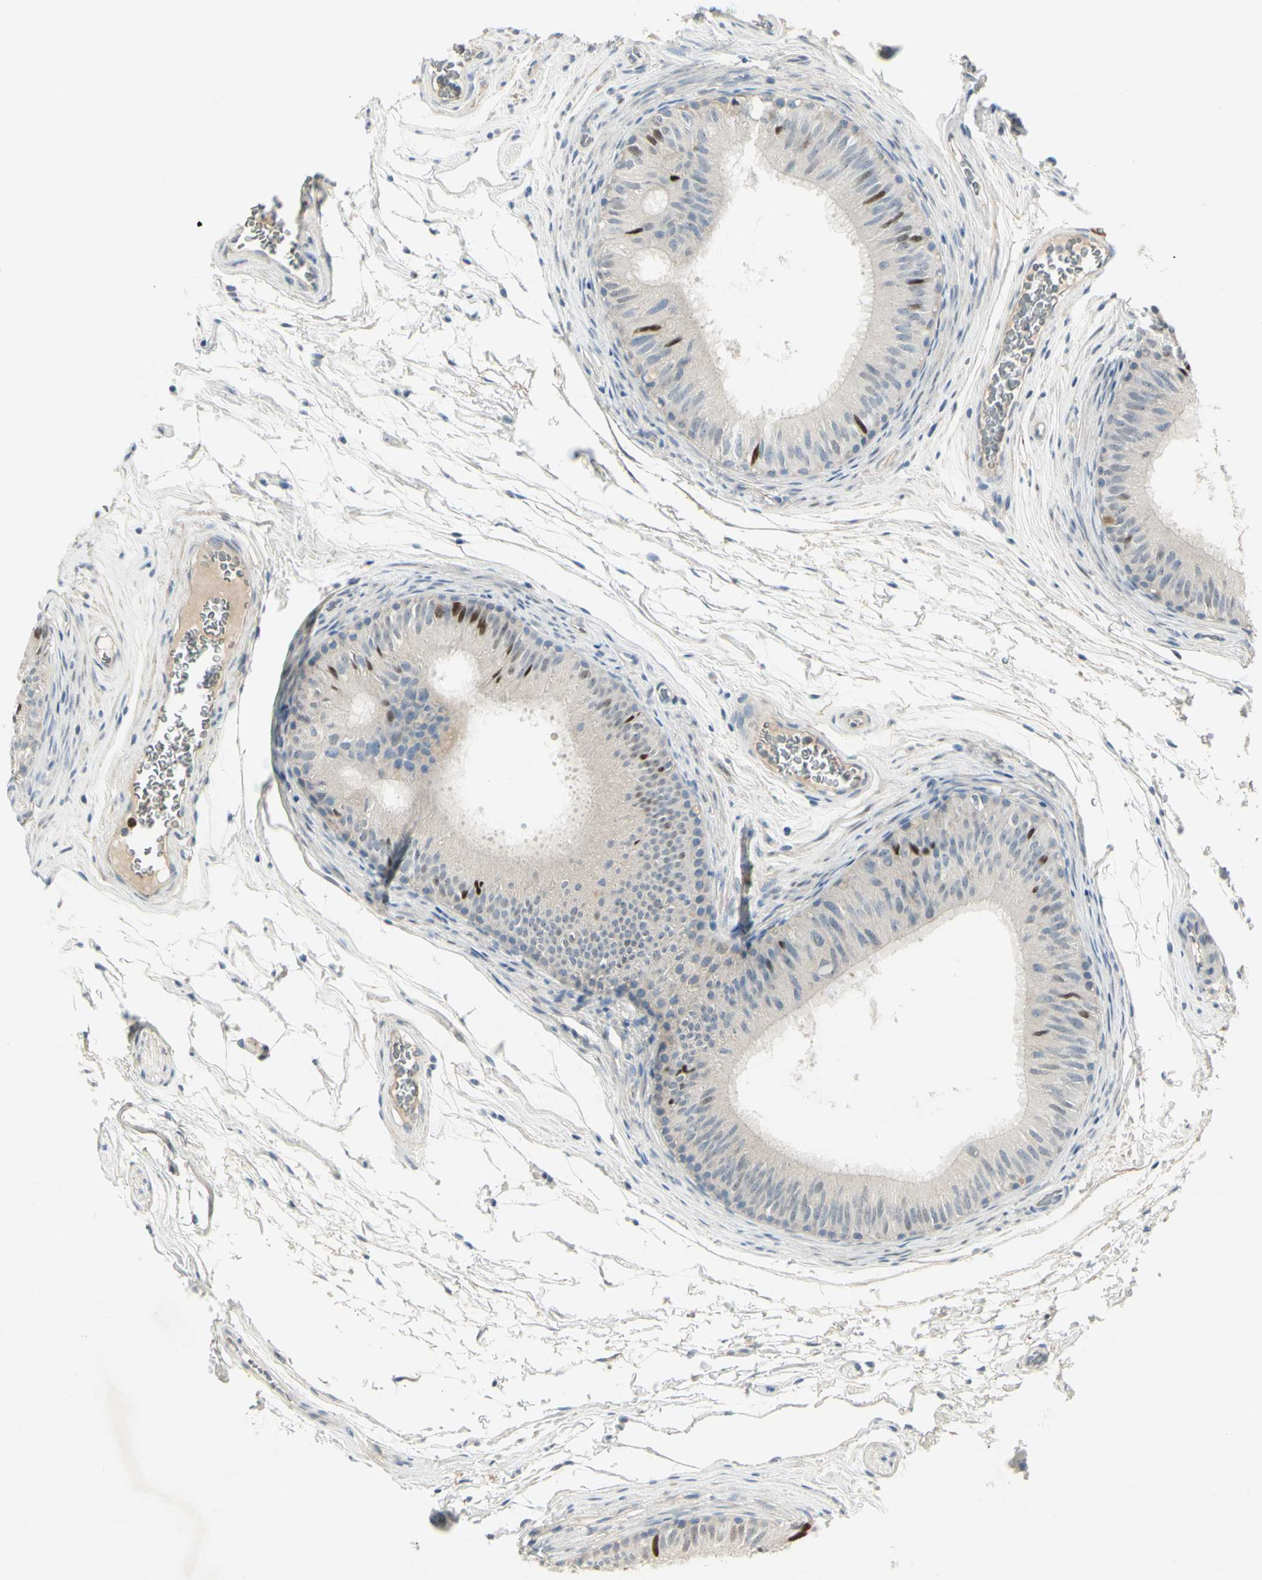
{"staining": {"intensity": "moderate", "quantity": "<25%", "location": "cytoplasmic/membranous"}, "tissue": "epididymis", "cell_type": "Glandular cells", "image_type": "normal", "snomed": [{"axis": "morphology", "description": "Normal tissue, NOS"}, {"axis": "topography", "description": "Epididymis"}], "caption": "Immunohistochemical staining of unremarkable human epididymis reveals <25% levels of moderate cytoplasmic/membranous protein expression in approximately <25% of glandular cells. The protein is shown in brown color, while the nuclei are stained blue.", "gene": "CCNB2", "patient": {"sex": "male", "age": 36}}